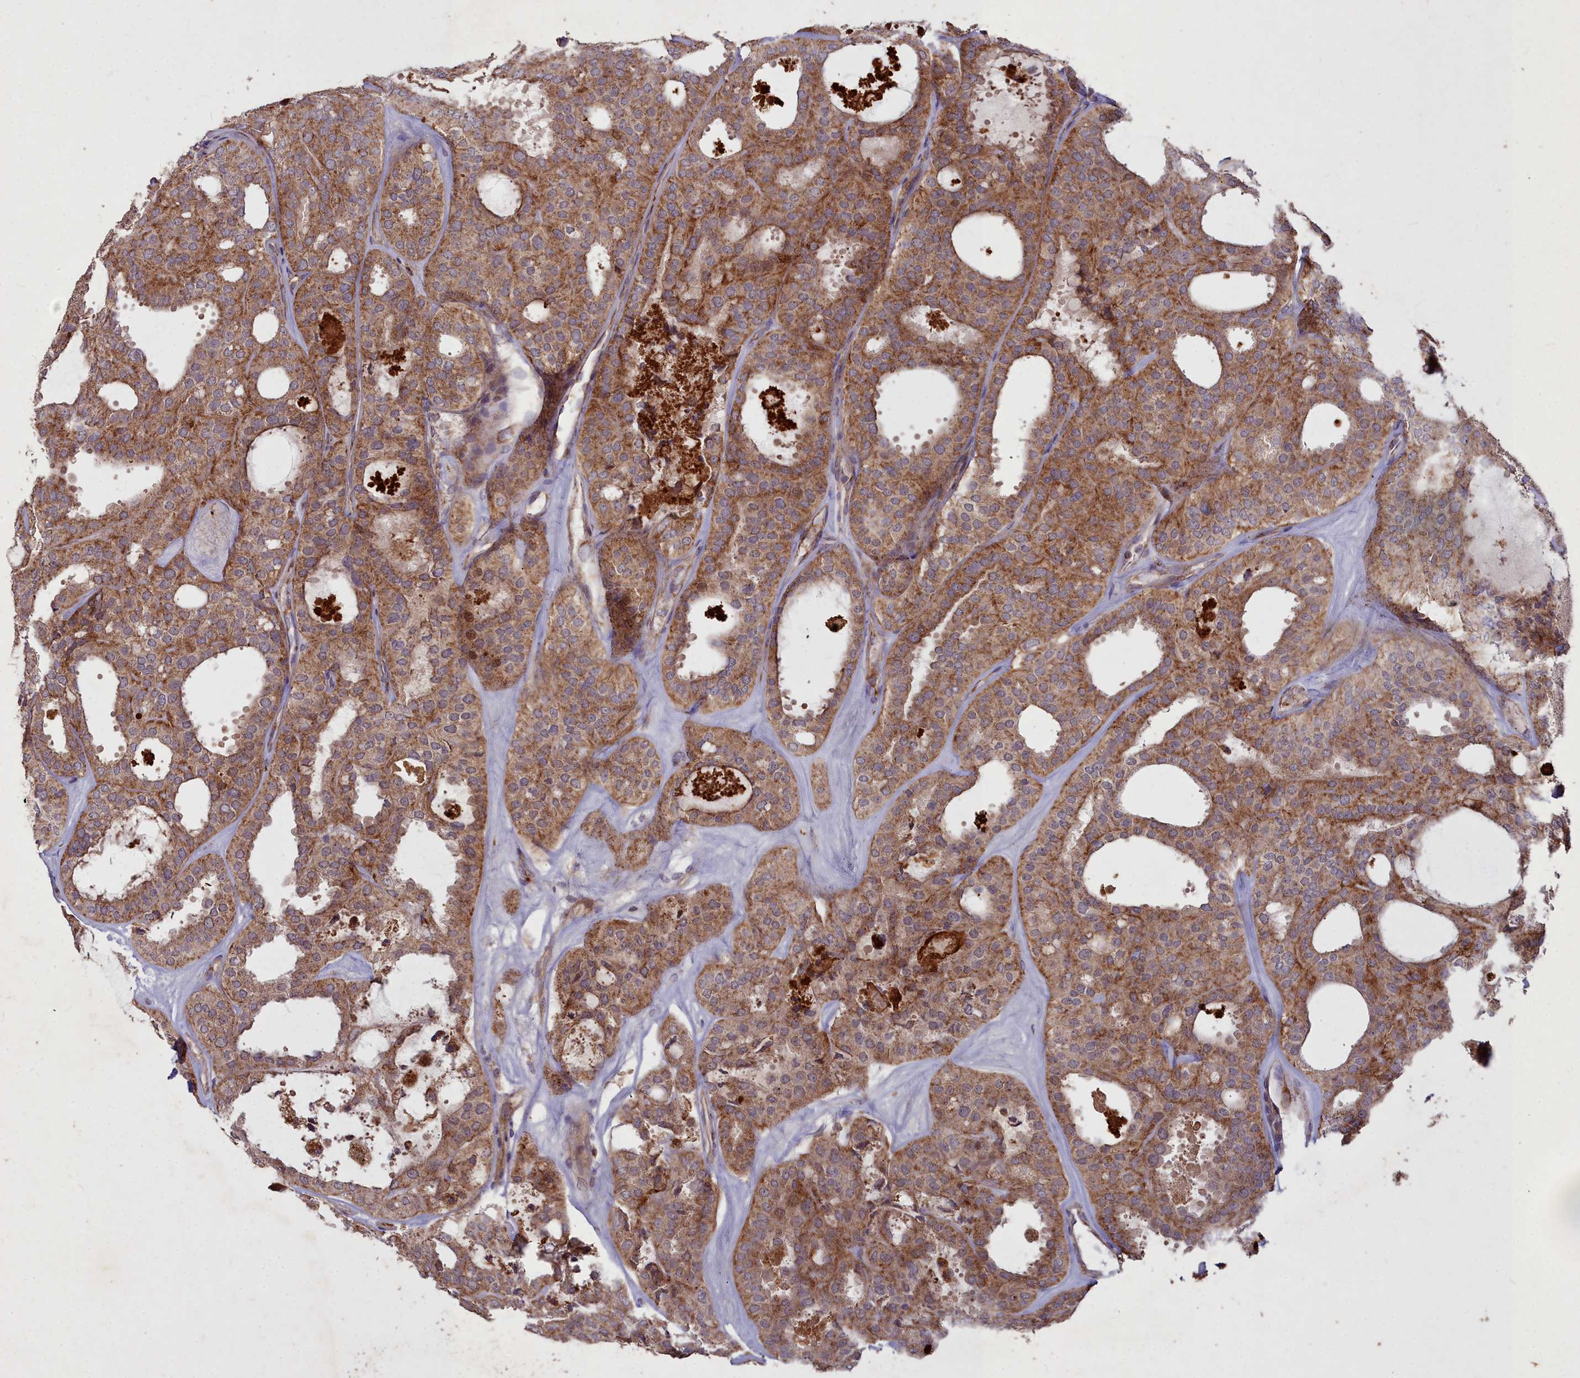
{"staining": {"intensity": "moderate", "quantity": ">75%", "location": "cytoplasmic/membranous"}, "tissue": "thyroid cancer", "cell_type": "Tumor cells", "image_type": "cancer", "snomed": [{"axis": "morphology", "description": "Follicular adenoma carcinoma, NOS"}, {"axis": "topography", "description": "Thyroid gland"}], "caption": "Immunohistochemical staining of human follicular adenoma carcinoma (thyroid) exhibits medium levels of moderate cytoplasmic/membranous expression in about >75% of tumor cells.", "gene": "COX11", "patient": {"sex": "male", "age": 75}}